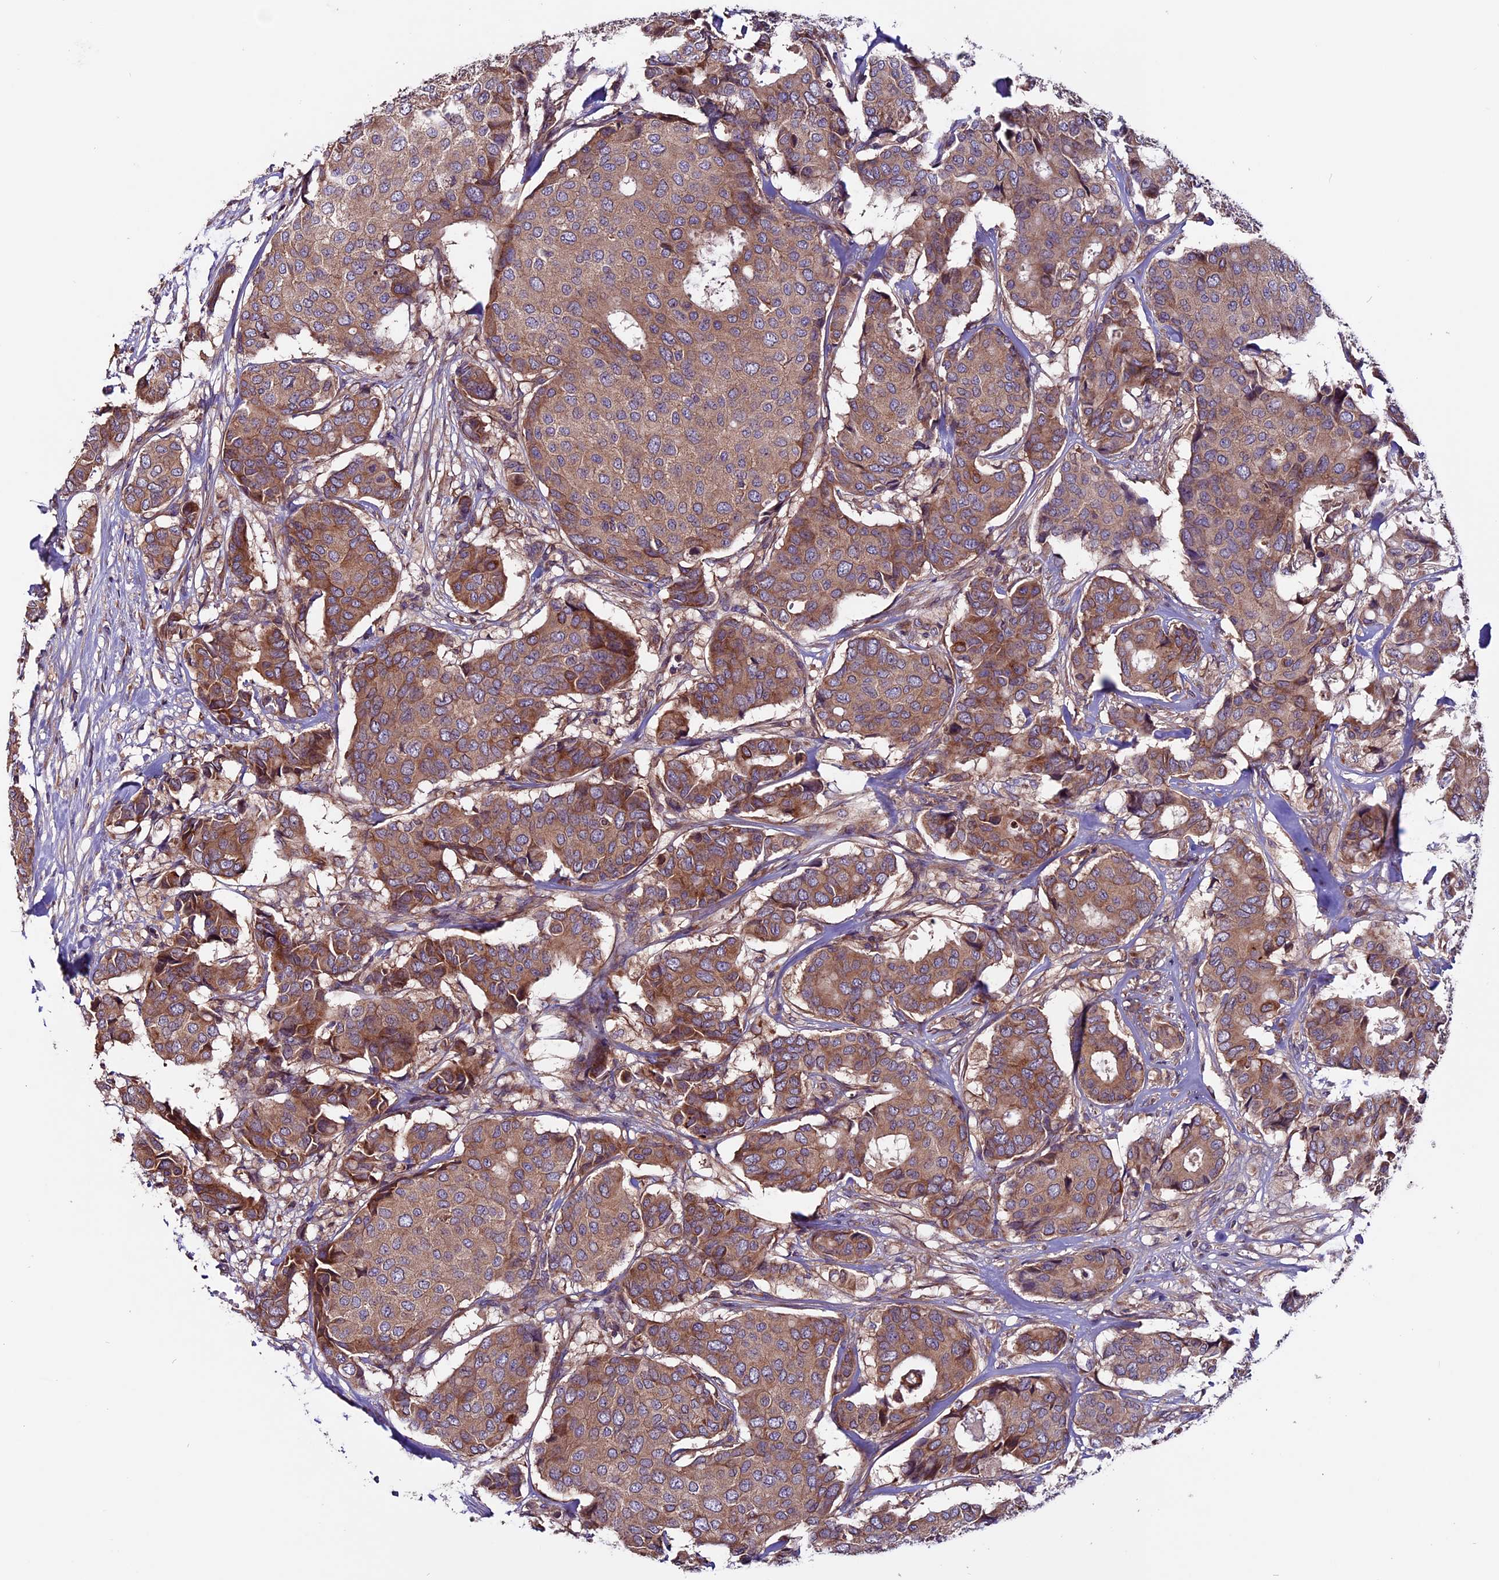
{"staining": {"intensity": "moderate", "quantity": ">75%", "location": "cytoplasmic/membranous"}, "tissue": "breast cancer", "cell_type": "Tumor cells", "image_type": "cancer", "snomed": [{"axis": "morphology", "description": "Duct carcinoma"}, {"axis": "topography", "description": "Breast"}], "caption": "This micrograph reveals breast cancer (intraductal carcinoma) stained with IHC to label a protein in brown. The cytoplasmic/membranous of tumor cells show moderate positivity for the protein. Nuclei are counter-stained blue.", "gene": "ZNF598", "patient": {"sex": "female", "age": 75}}